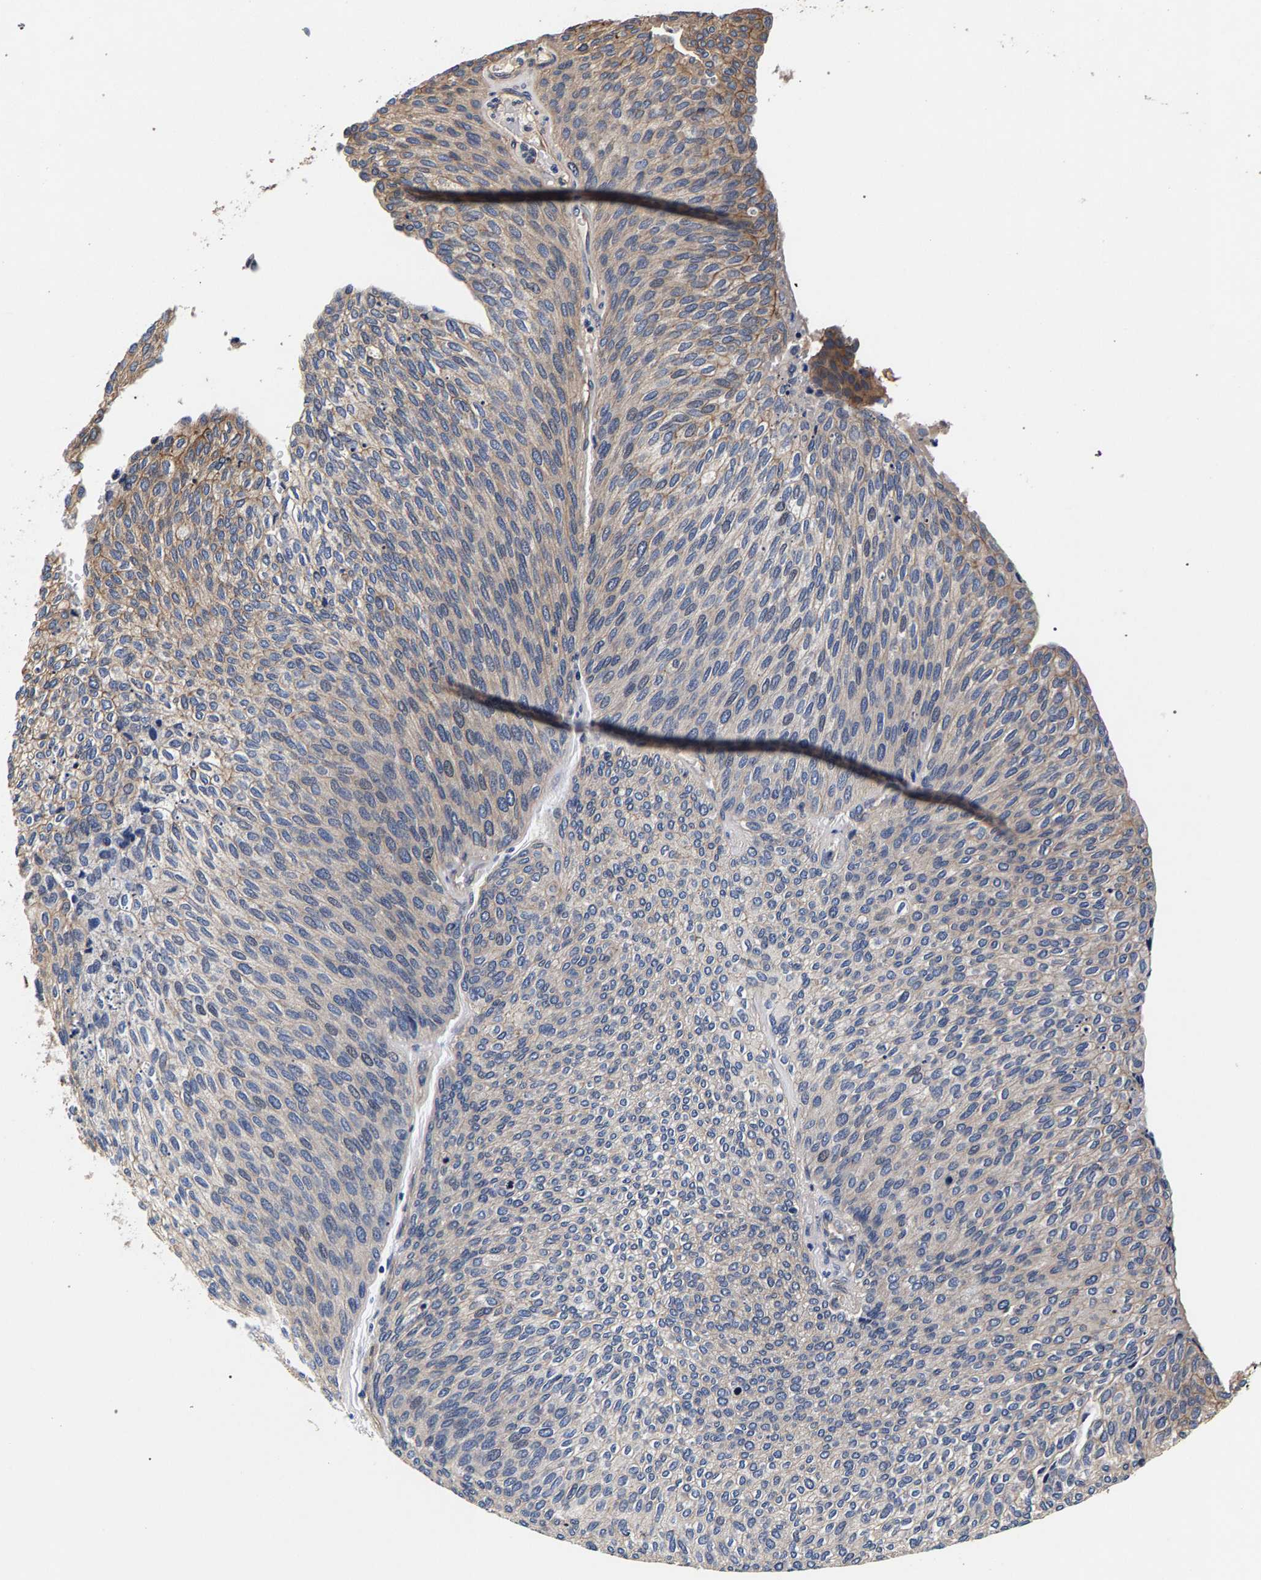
{"staining": {"intensity": "weak", "quantity": "<25%", "location": "cytoplasmic/membranous"}, "tissue": "urothelial cancer", "cell_type": "Tumor cells", "image_type": "cancer", "snomed": [{"axis": "morphology", "description": "Urothelial carcinoma, Low grade"}, {"axis": "topography", "description": "Urinary bladder"}], "caption": "Urothelial cancer was stained to show a protein in brown. There is no significant staining in tumor cells.", "gene": "MARCHF7", "patient": {"sex": "female", "age": 79}}